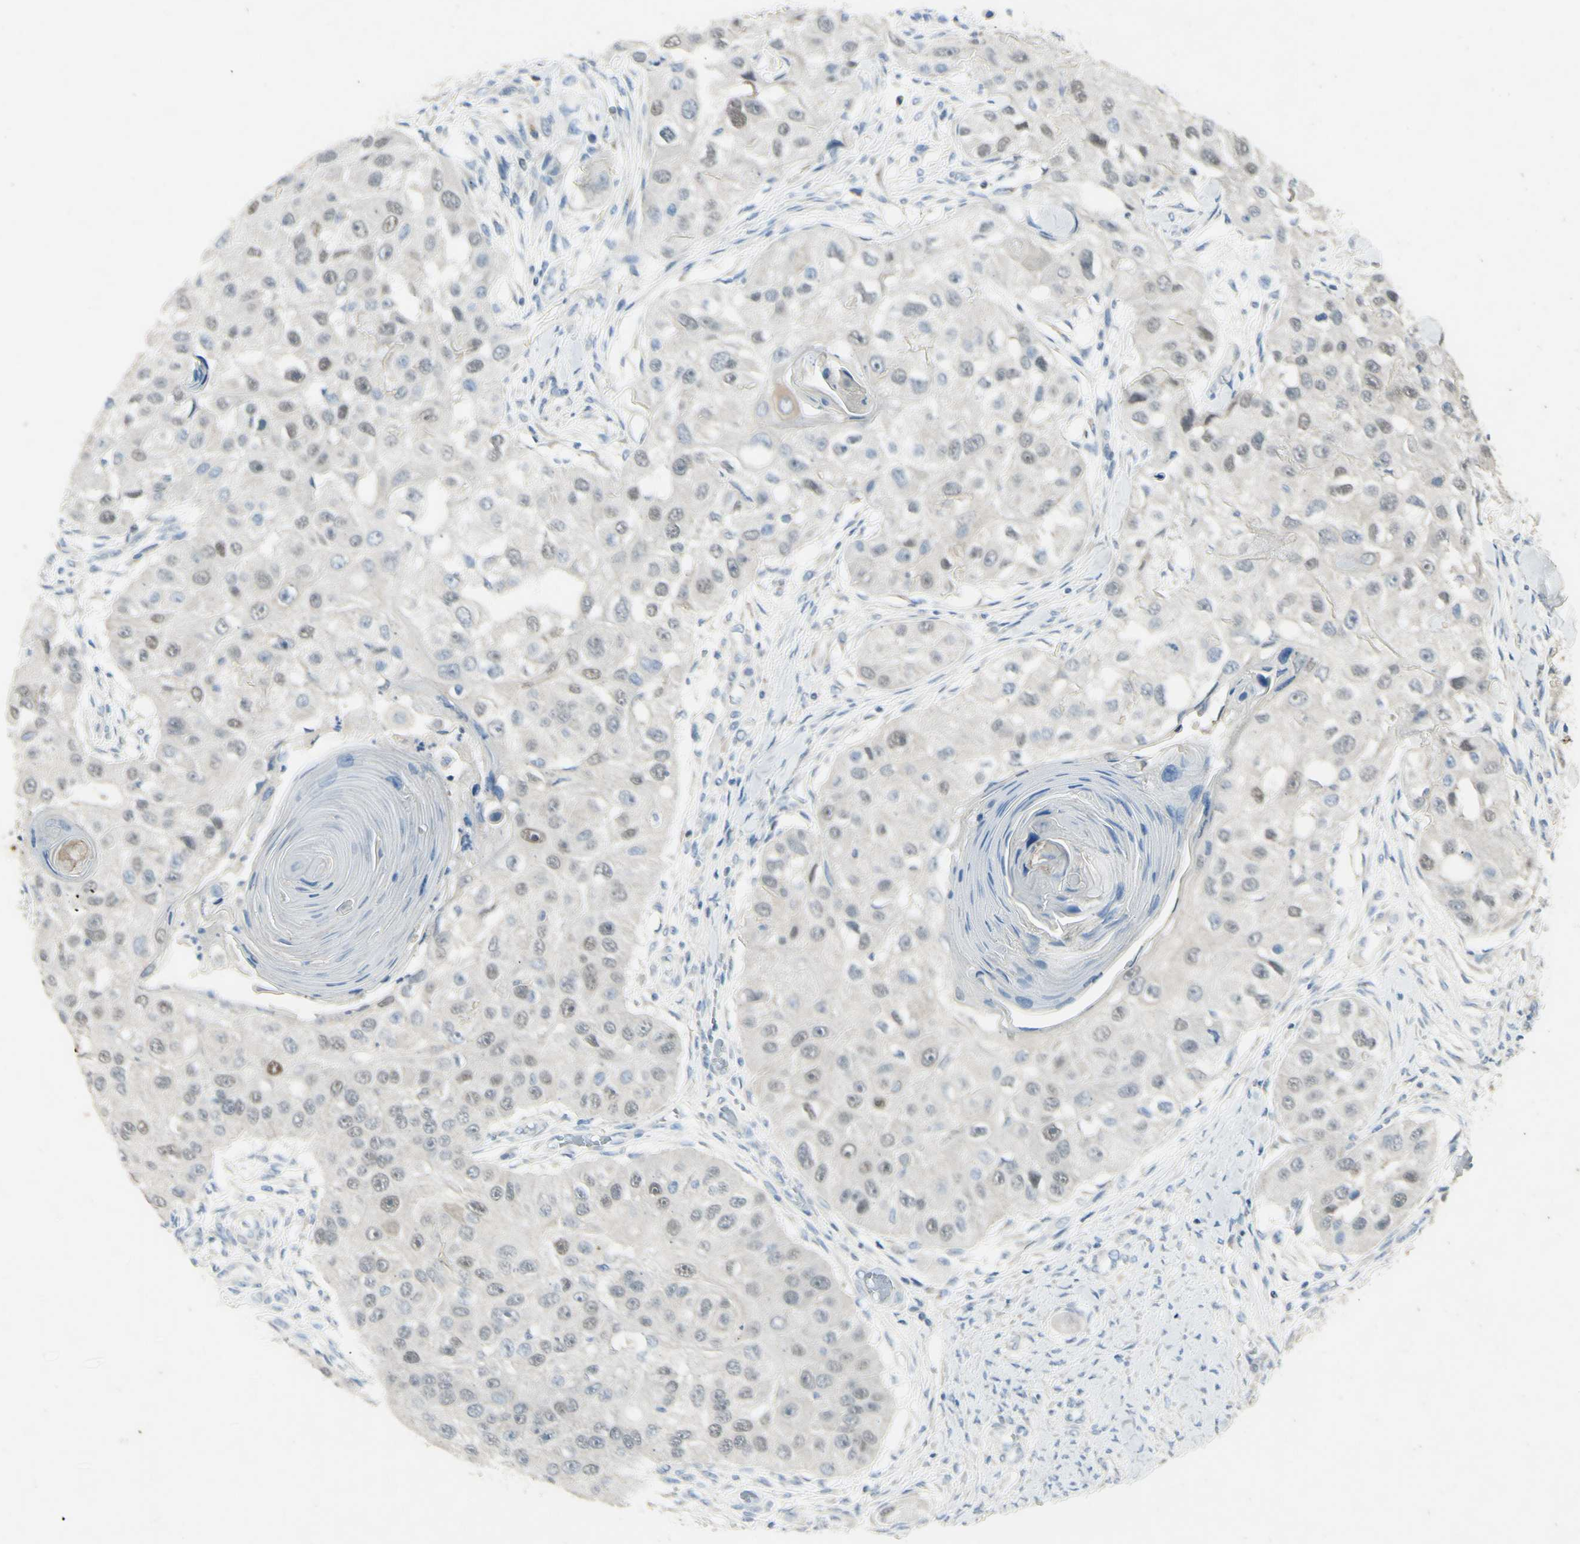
{"staining": {"intensity": "weak", "quantity": "25%-75%", "location": "nuclear"}, "tissue": "head and neck cancer", "cell_type": "Tumor cells", "image_type": "cancer", "snomed": [{"axis": "morphology", "description": "Normal tissue, NOS"}, {"axis": "morphology", "description": "Squamous cell carcinoma, NOS"}, {"axis": "topography", "description": "Skeletal muscle"}, {"axis": "topography", "description": "Head-Neck"}], "caption": "Immunohistochemical staining of human head and neck squamous cell carcinoma shows weak nuclear protein staining in about 25%-75% of tumor cells.", "gene": "SNAP91", "patient": {"sex": "male", "age": 51}}